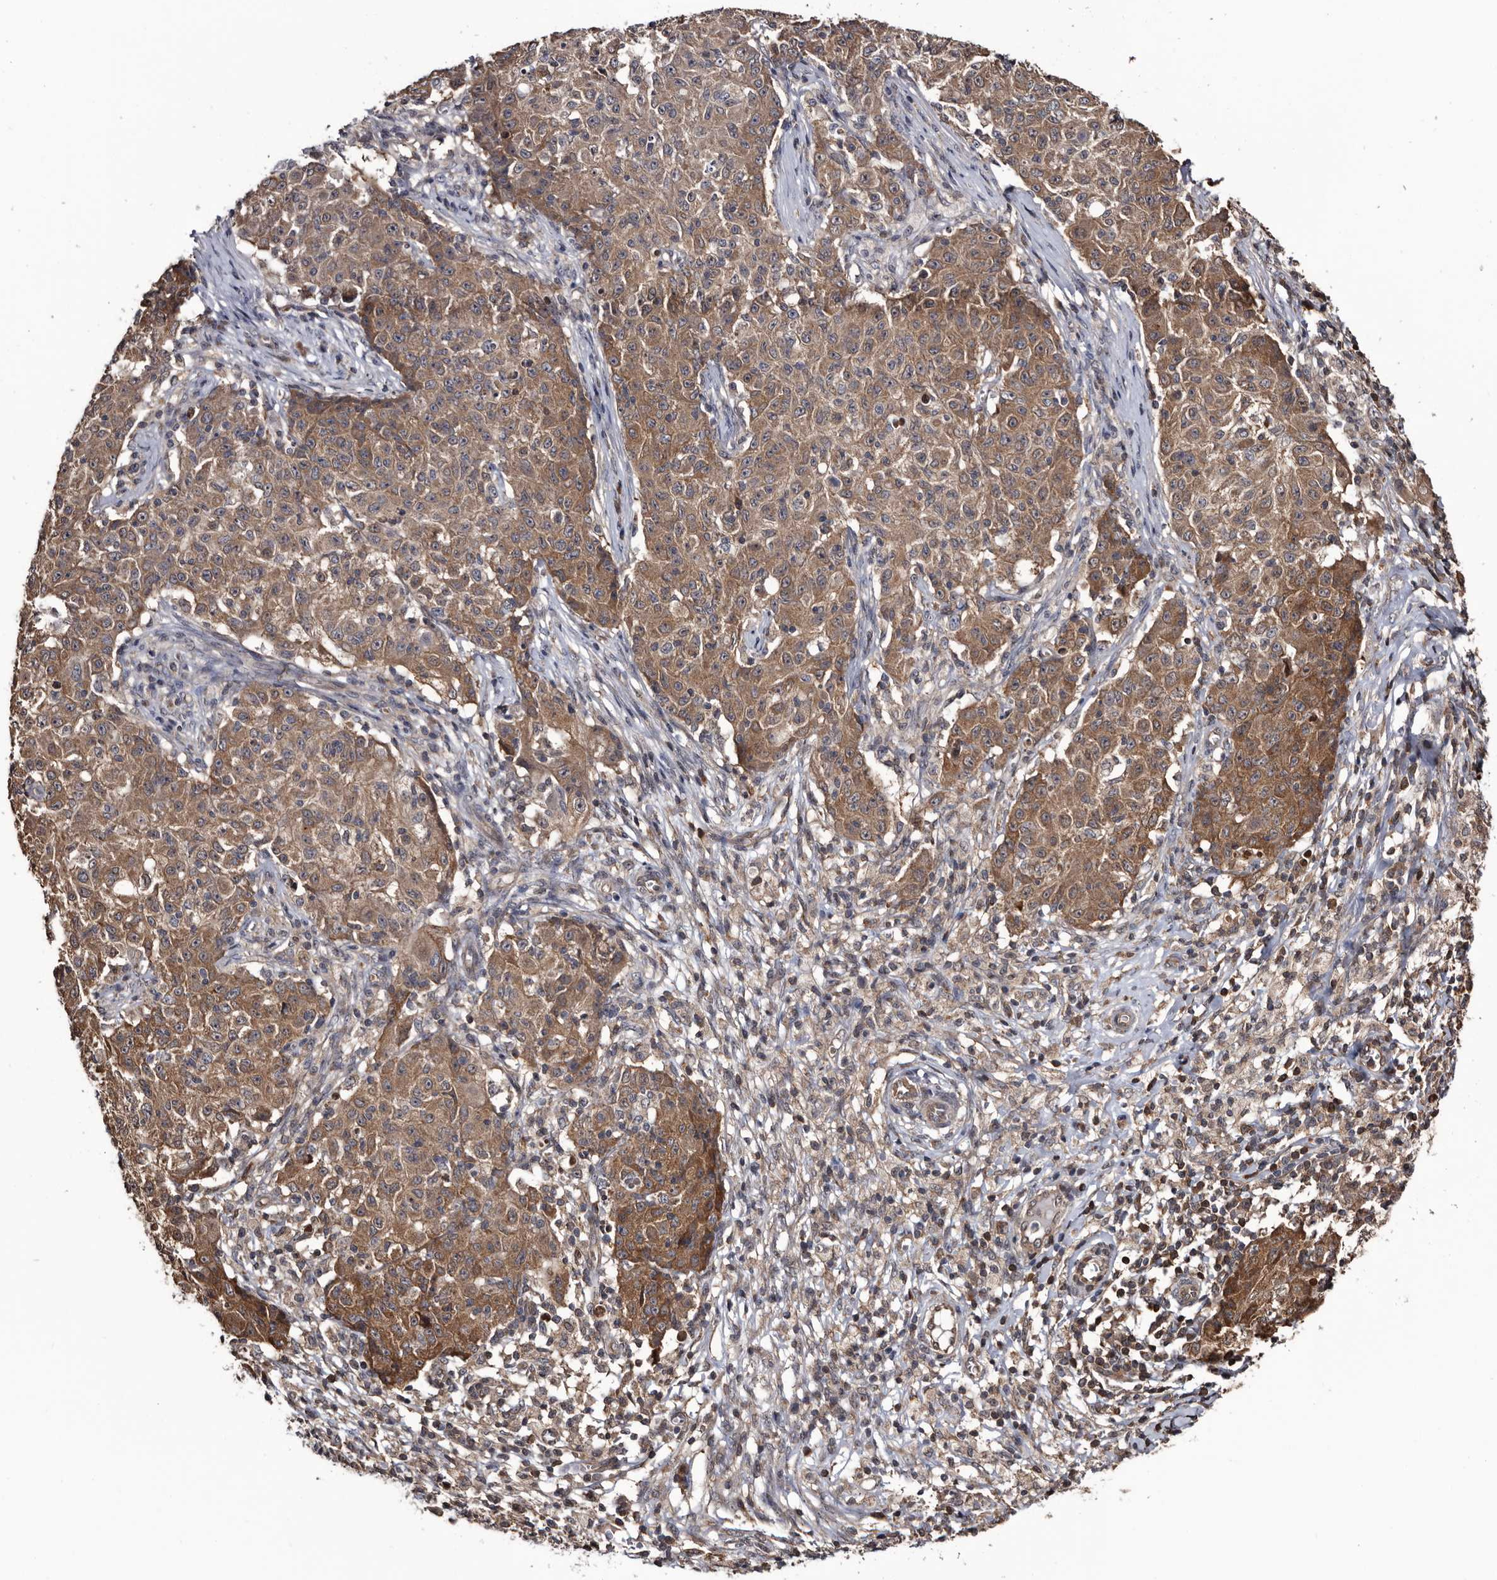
{"staining": {"intensity": "moderate", "quantity": ">75%", "location": "cytoplasmic/membranous"}, "tissue": "ovarian cancer", "cell_type": "Tumor cells", "image_type": "cancer", "snomed": [{"axis": "morphology", "description": "Carcinoma, endometroid"}, {"axis": "topography", "description": "Ovary"}], "caption": "A brown stain shows moderate cytoplasmic/membranous expression of a protein in ovarian cancer tumor cells.", "gene": "TTI2", "patient": {"sex": "female", "age": 42}}